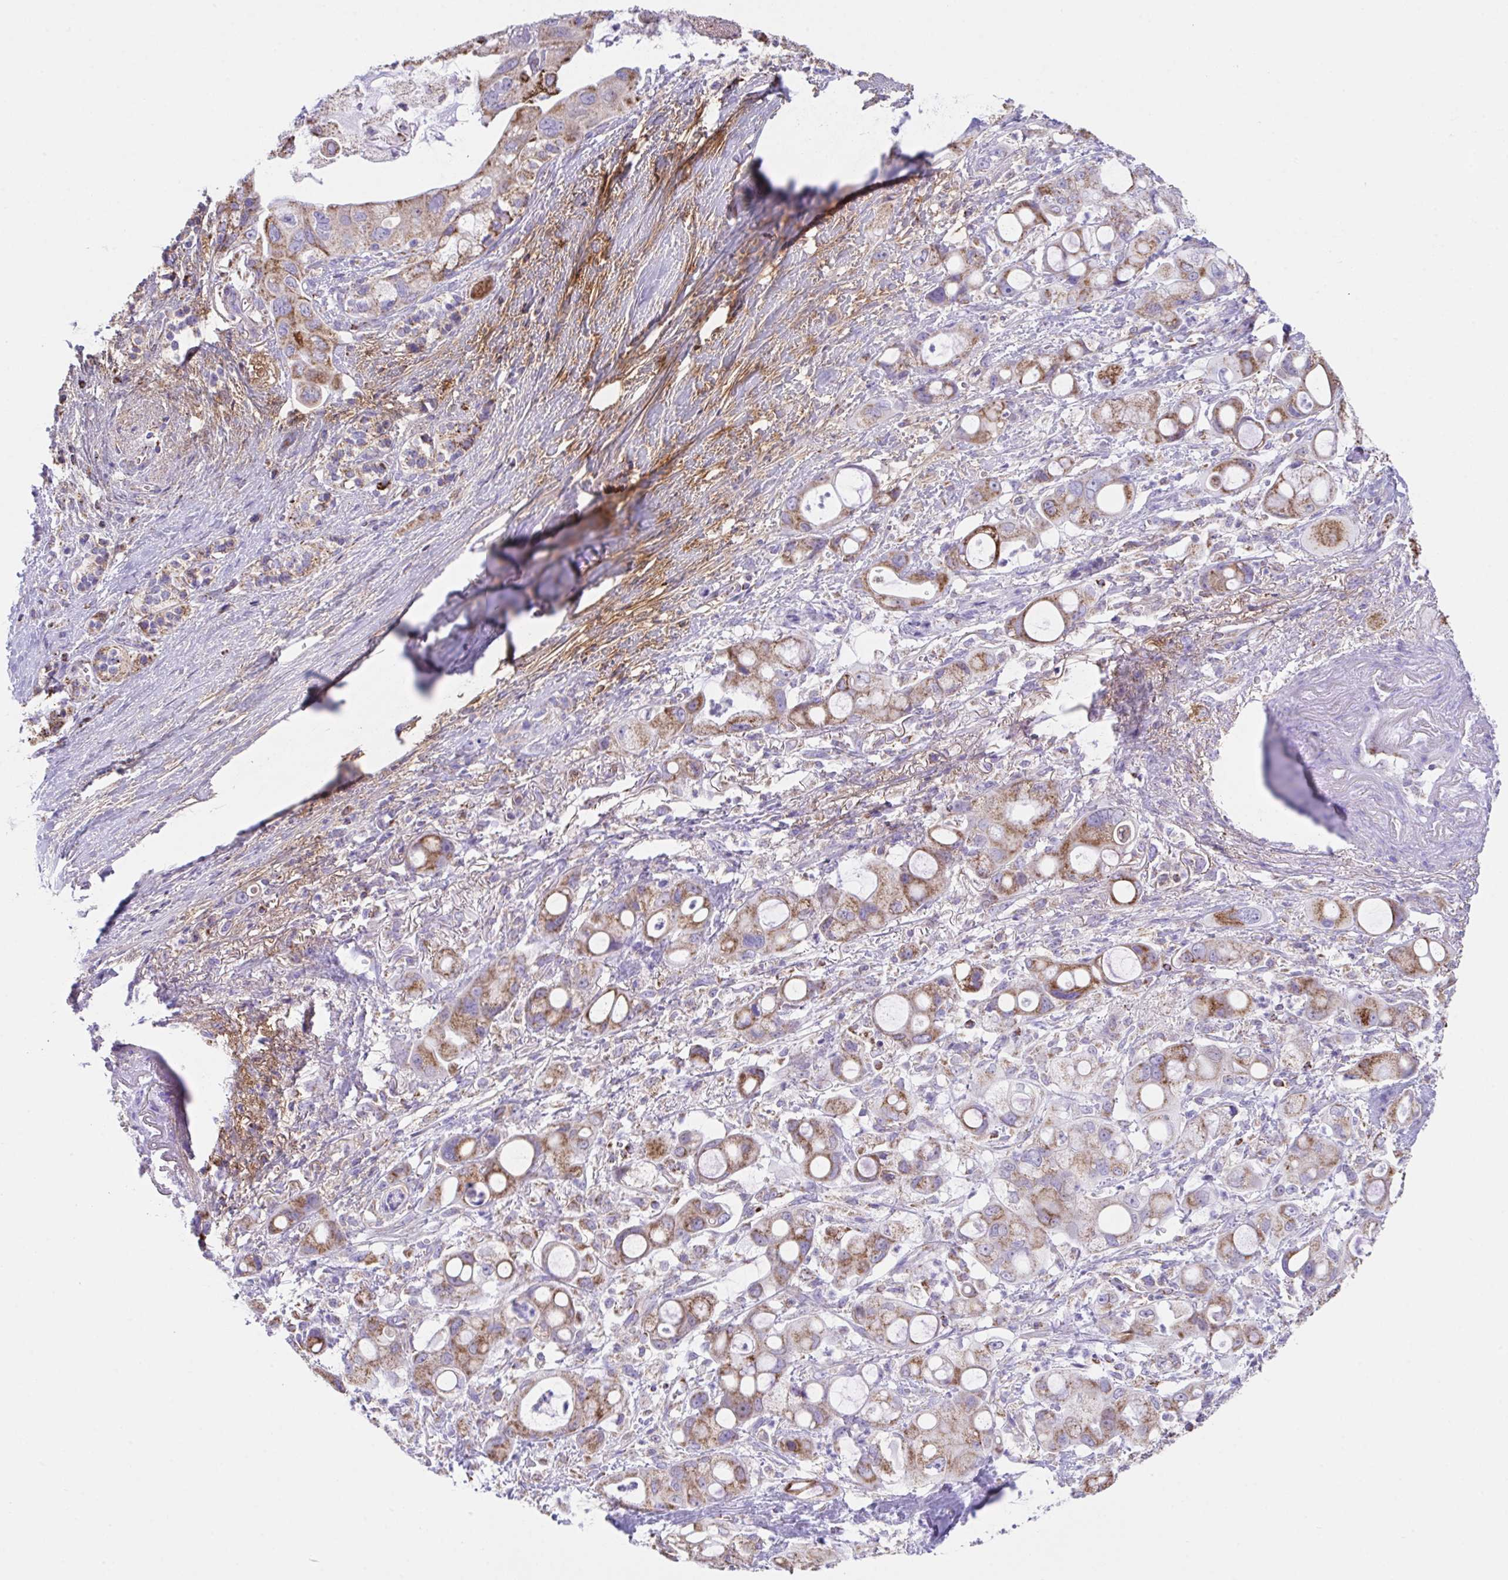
{"staining": {"intensity": "moderate", "quantity": ">75%", "location": "cytoplasmic/membranous"}, "tissue": "pancreatic cancer", "cell_type": "Tumor cells", "image_type": "cancer", "snomed": [{"axis": "morphology", "description": "Adenocarcinoma, NOS"}, {"axis": "topography", "description": "Pancreas"}], "caption": "Adenocarcinoma (pancreatic) was stained to show a protein in brown. There is medium levels of moderate cytoplasmic/membranous positivity in about >75% of tumor cells.", "gene": "PCMTD2", "patient": {"sex": "male", "age": 68}}